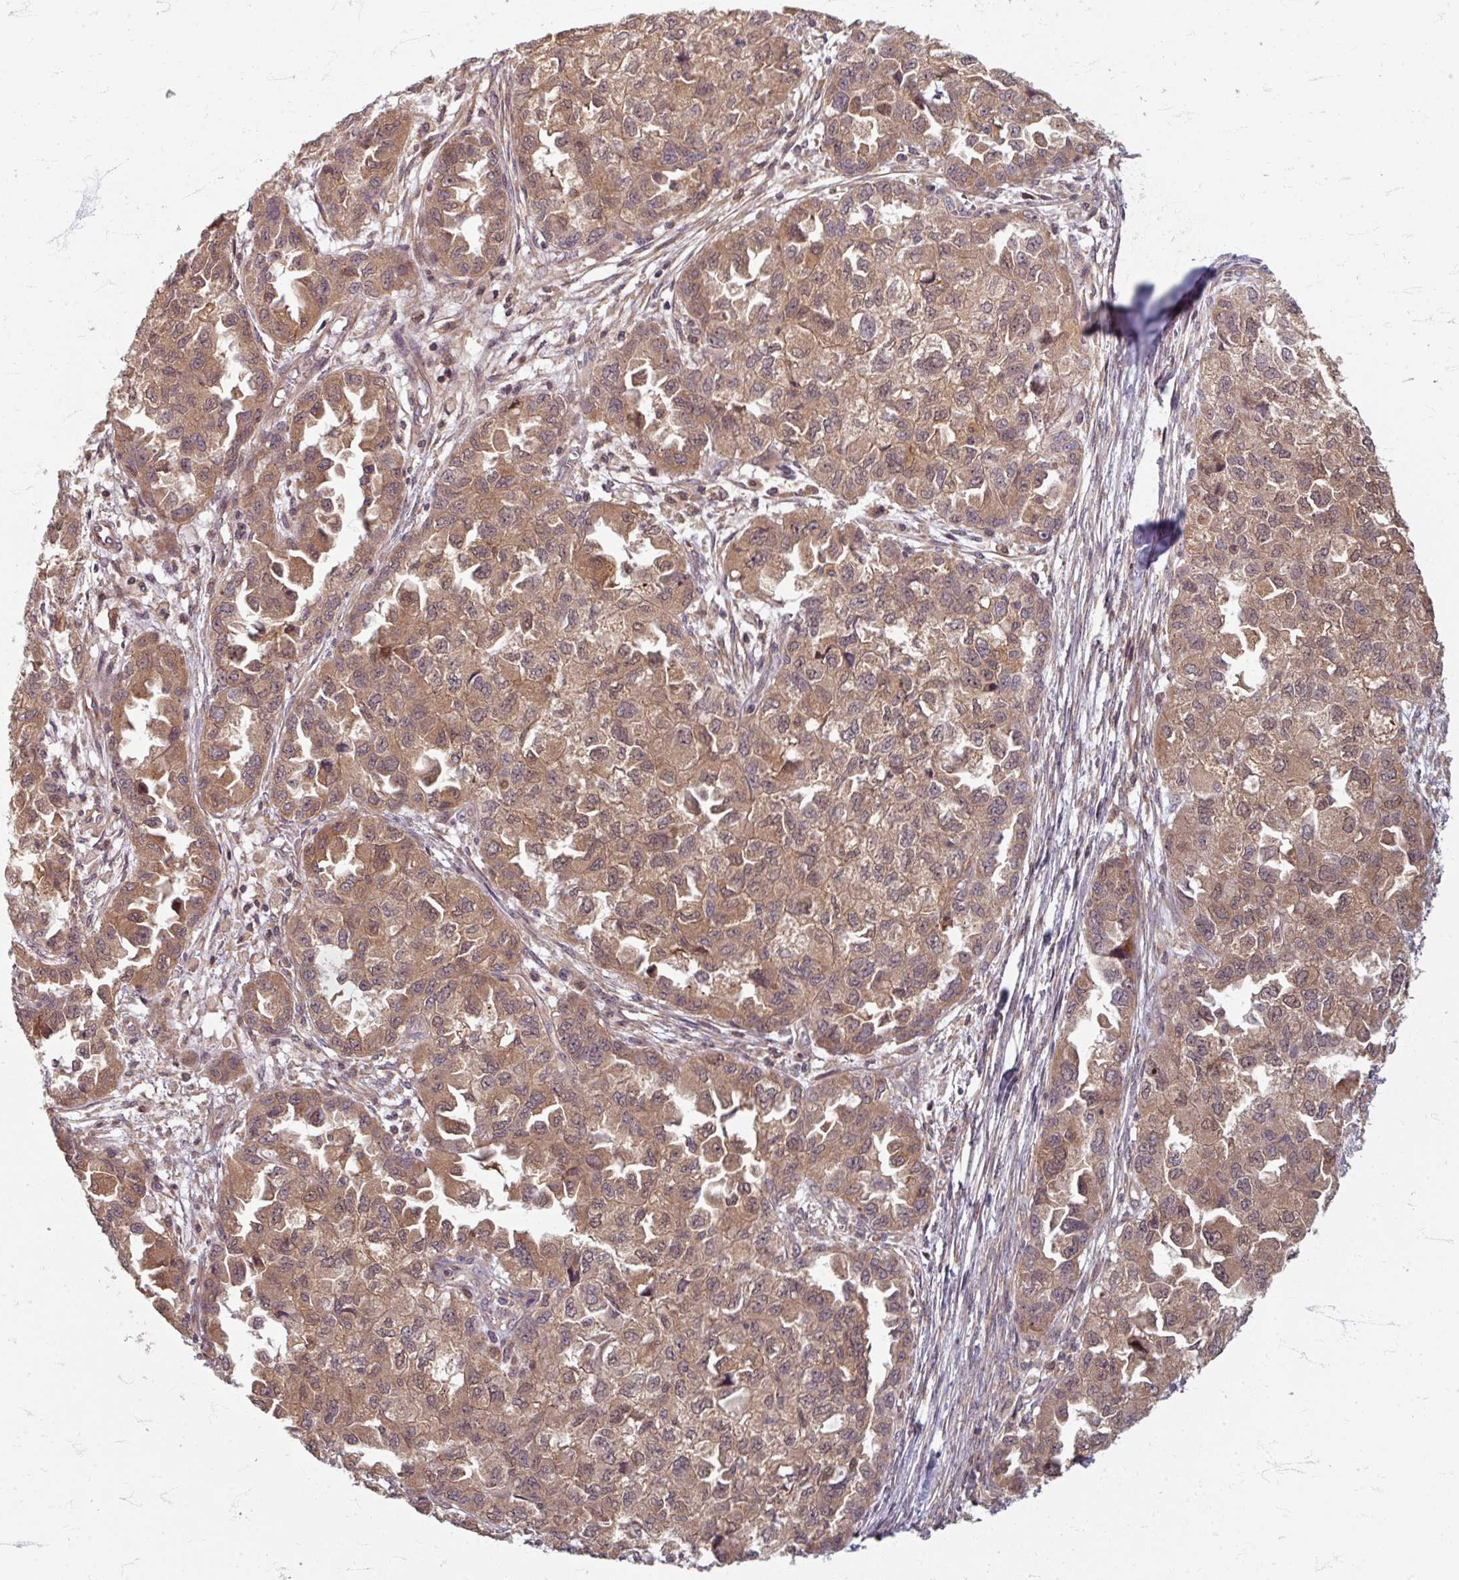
{"staining": {"intensity": "moderate", "quantity": ">75%", "location": "cytoplasmic/membranous"}, "tissue": "ovarian cancer", "cell_type": "Tumor cells", "image_type": "cancer", "snomed": [{"axis": "morphology", "description": "Cystadenocarcinoma, serous, NOS"}, {"axis": "topography", "description": "Ovary"}], "caption": "Protein staining exhibits moderate cytoplasmic/membranous positivity in approximately >75% of tumor cells in serous cystadenocarcinoma (ovarian).", "gene": "STAM", "patient": {"sex": "female", "age": 84}}